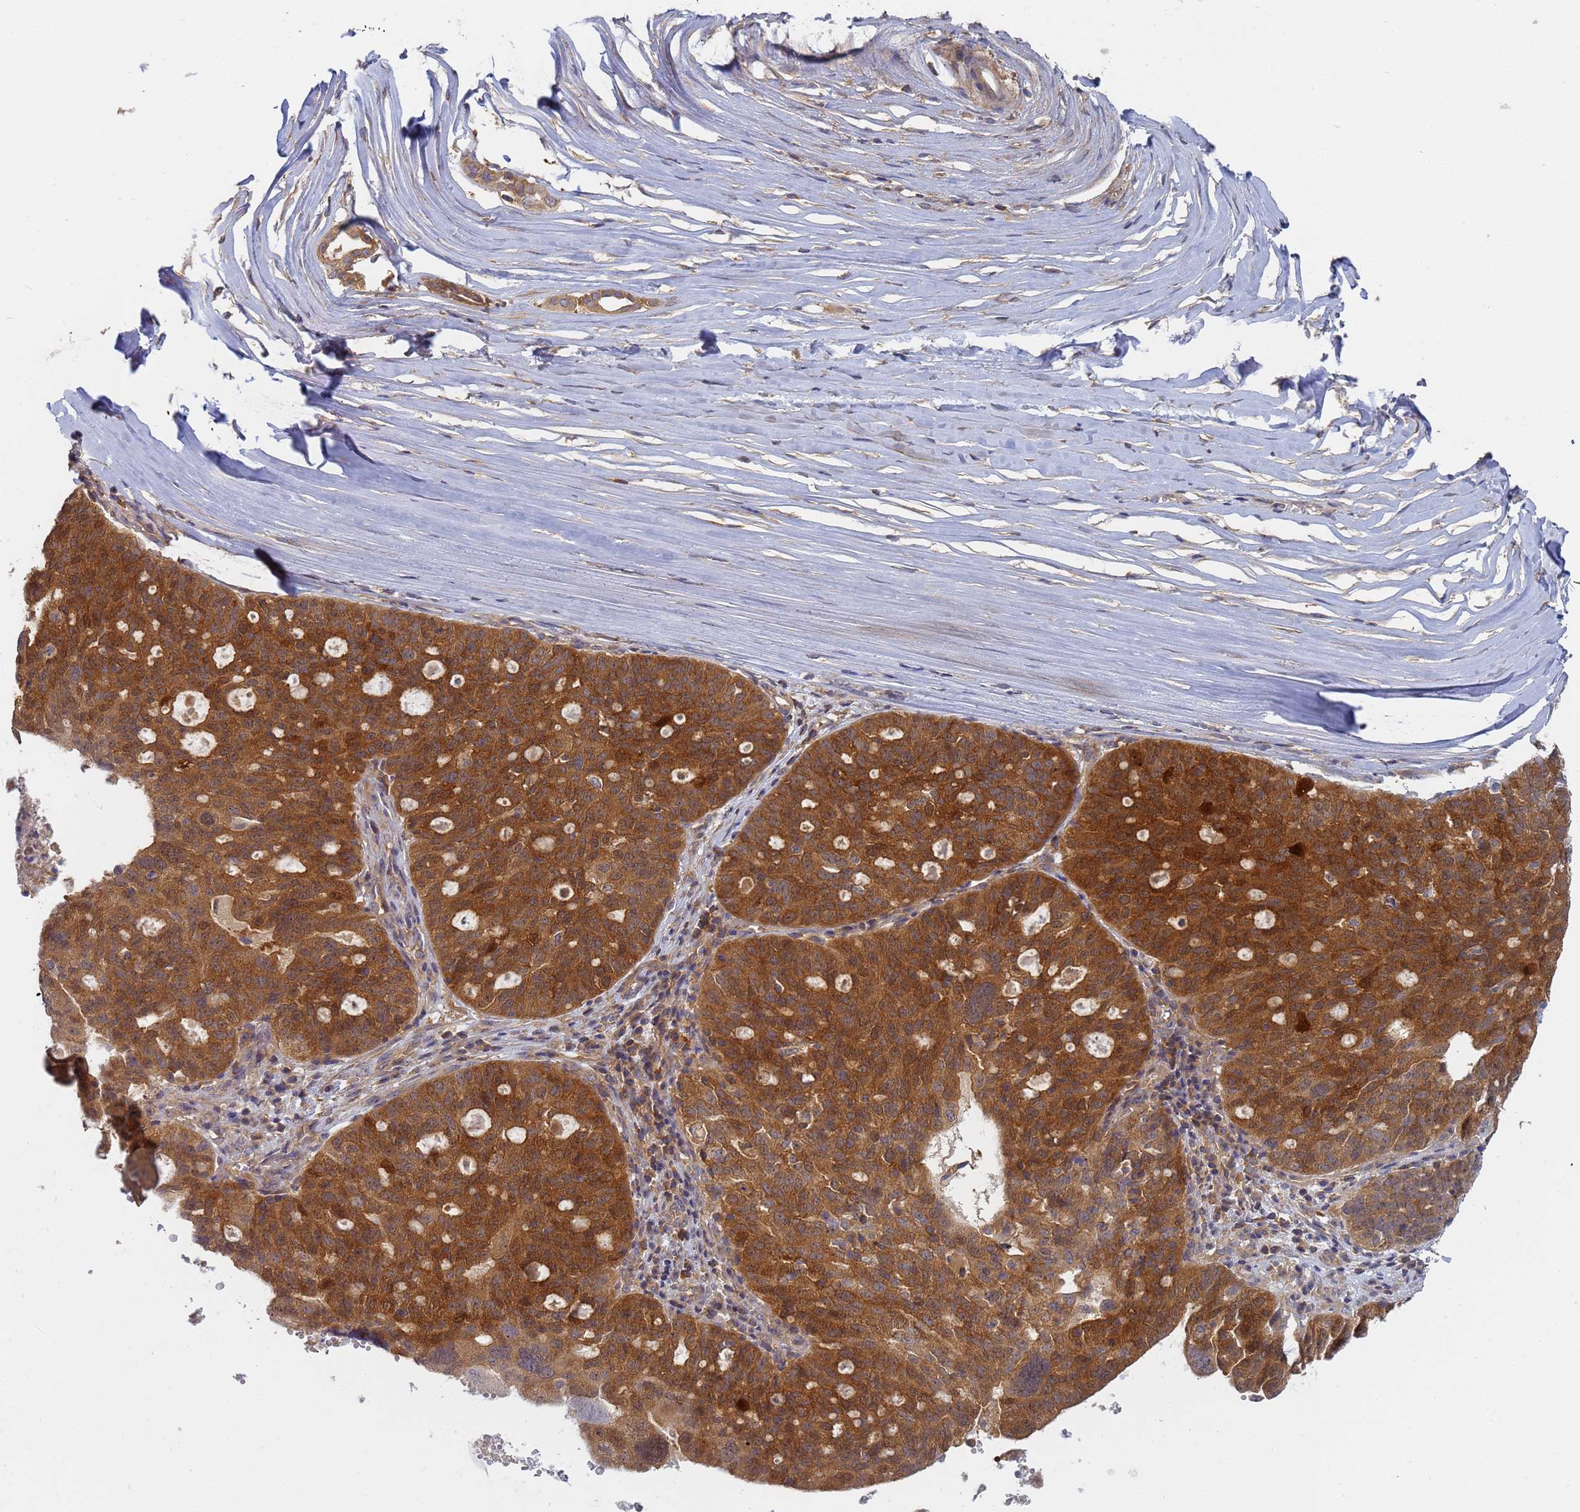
{"staining": {"intensity": "strong", "quantity": ">75%", "location": "cytoplasmic/membranous"}, "tissue": "ovarian cancer", "cell_type": "Tumor cells", "image_type": "cancer", "snomed": [{"axis": "morphology", "description": "Cystadenocarcinoma, serous, NOS"}, {"axis": "topography", "description": "Ovary"}], "caption": "Tumor cells display strong cytoplasmic/membranous staining in approximately >75% of cells in ovarian cancer (serous cystadenocarcinoma).", "gene": "SHARPIN", "patient": {"sex": "female", "age": 59}}